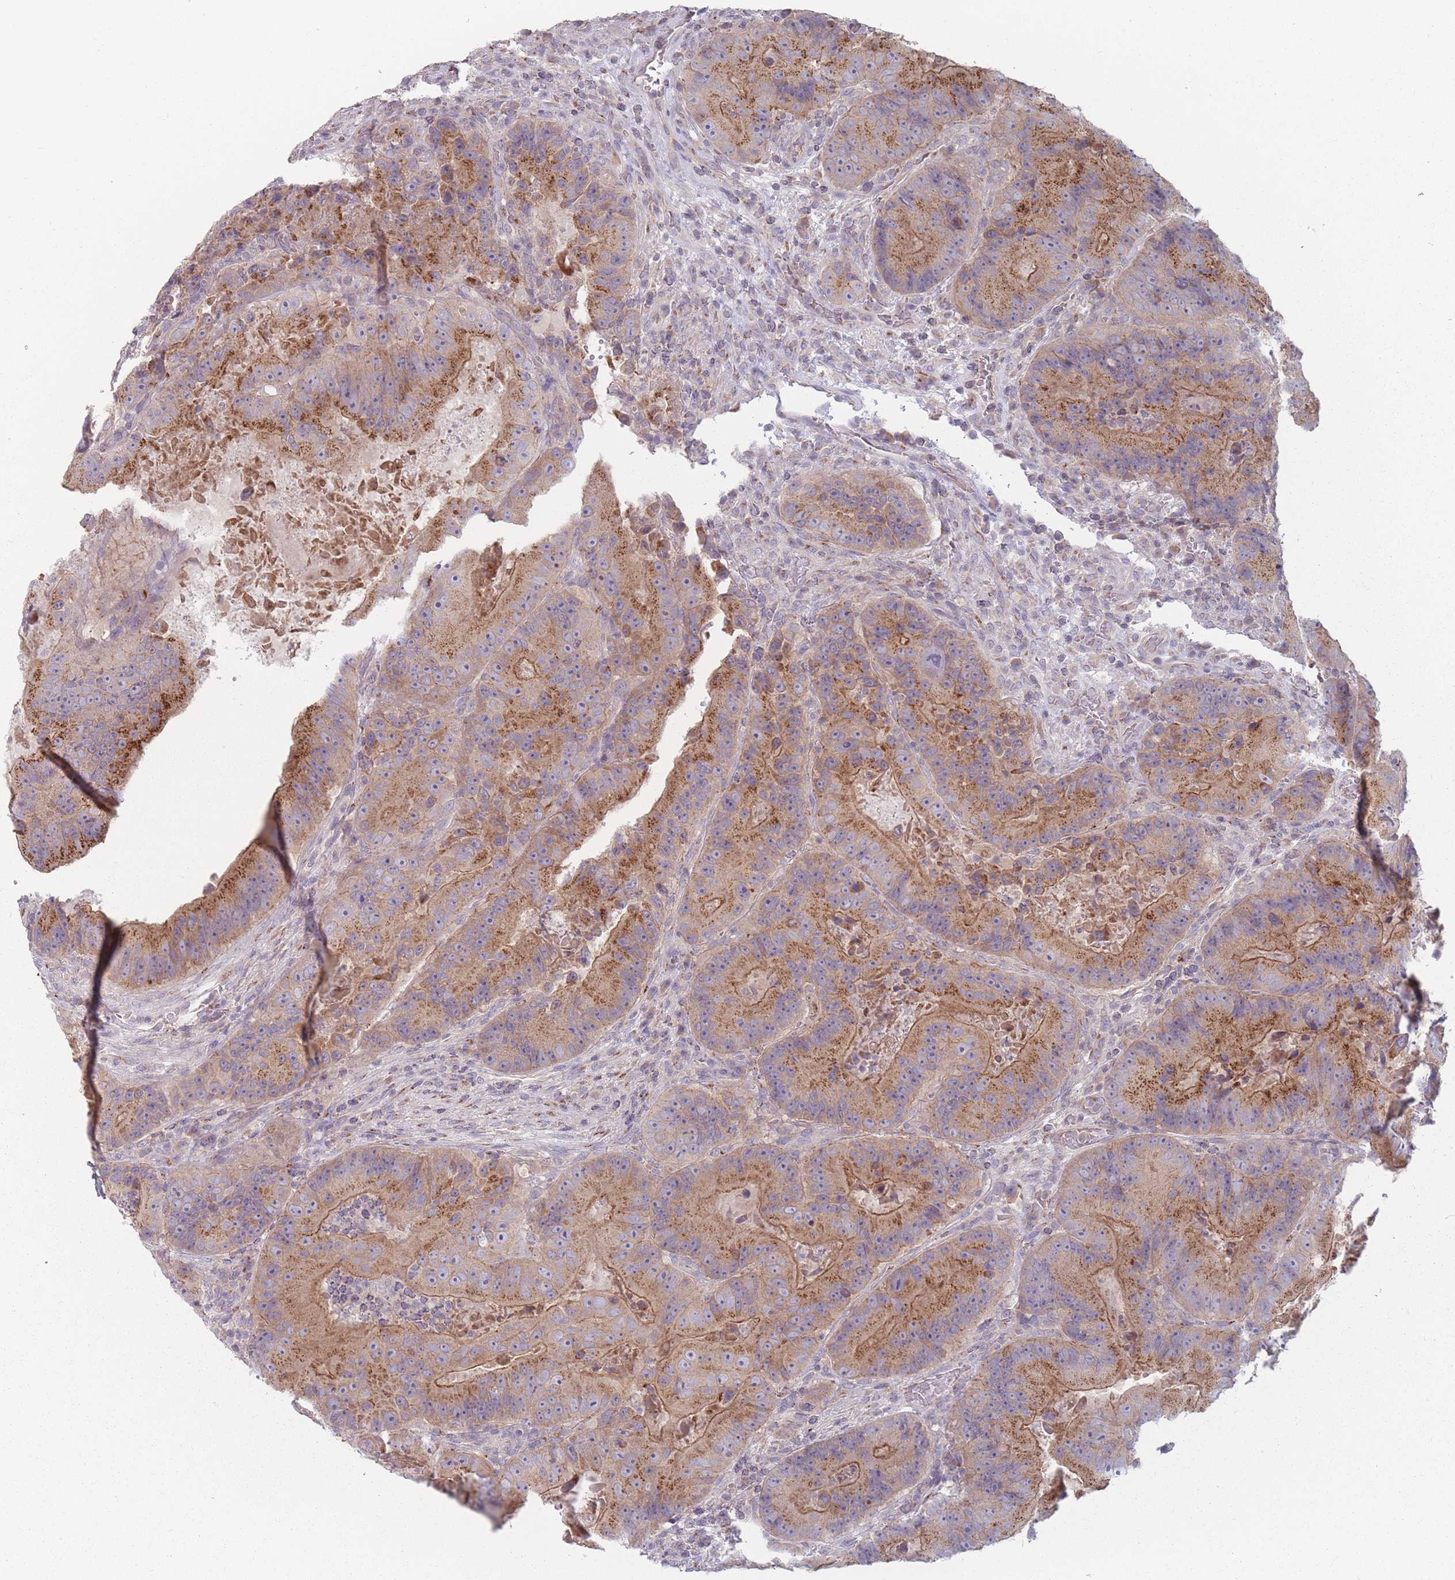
{"staining": {"intensity": "moderate", "quantity": ">75%", "location": "cytoplasmic/membranous"}, "tissue": "colorectal cancer", "cell_type": "Tumor cells", "image_type": "cancer", "snomed": [{"axis": "morphology", "description": "Adenocarcinoma, NOS"}, {"axis": "topography", "description": "Colon"}], "caption": "An immunohistochemistry micrograph of neoplastic tissue is shown. Protein staining in brown shows moderate cytoplasmic/membranous positivity in colorectal adenocarcinoma within tumor cells.", "gene": "AKAIN1", "patient": {"sex": "female", "age": 86}}